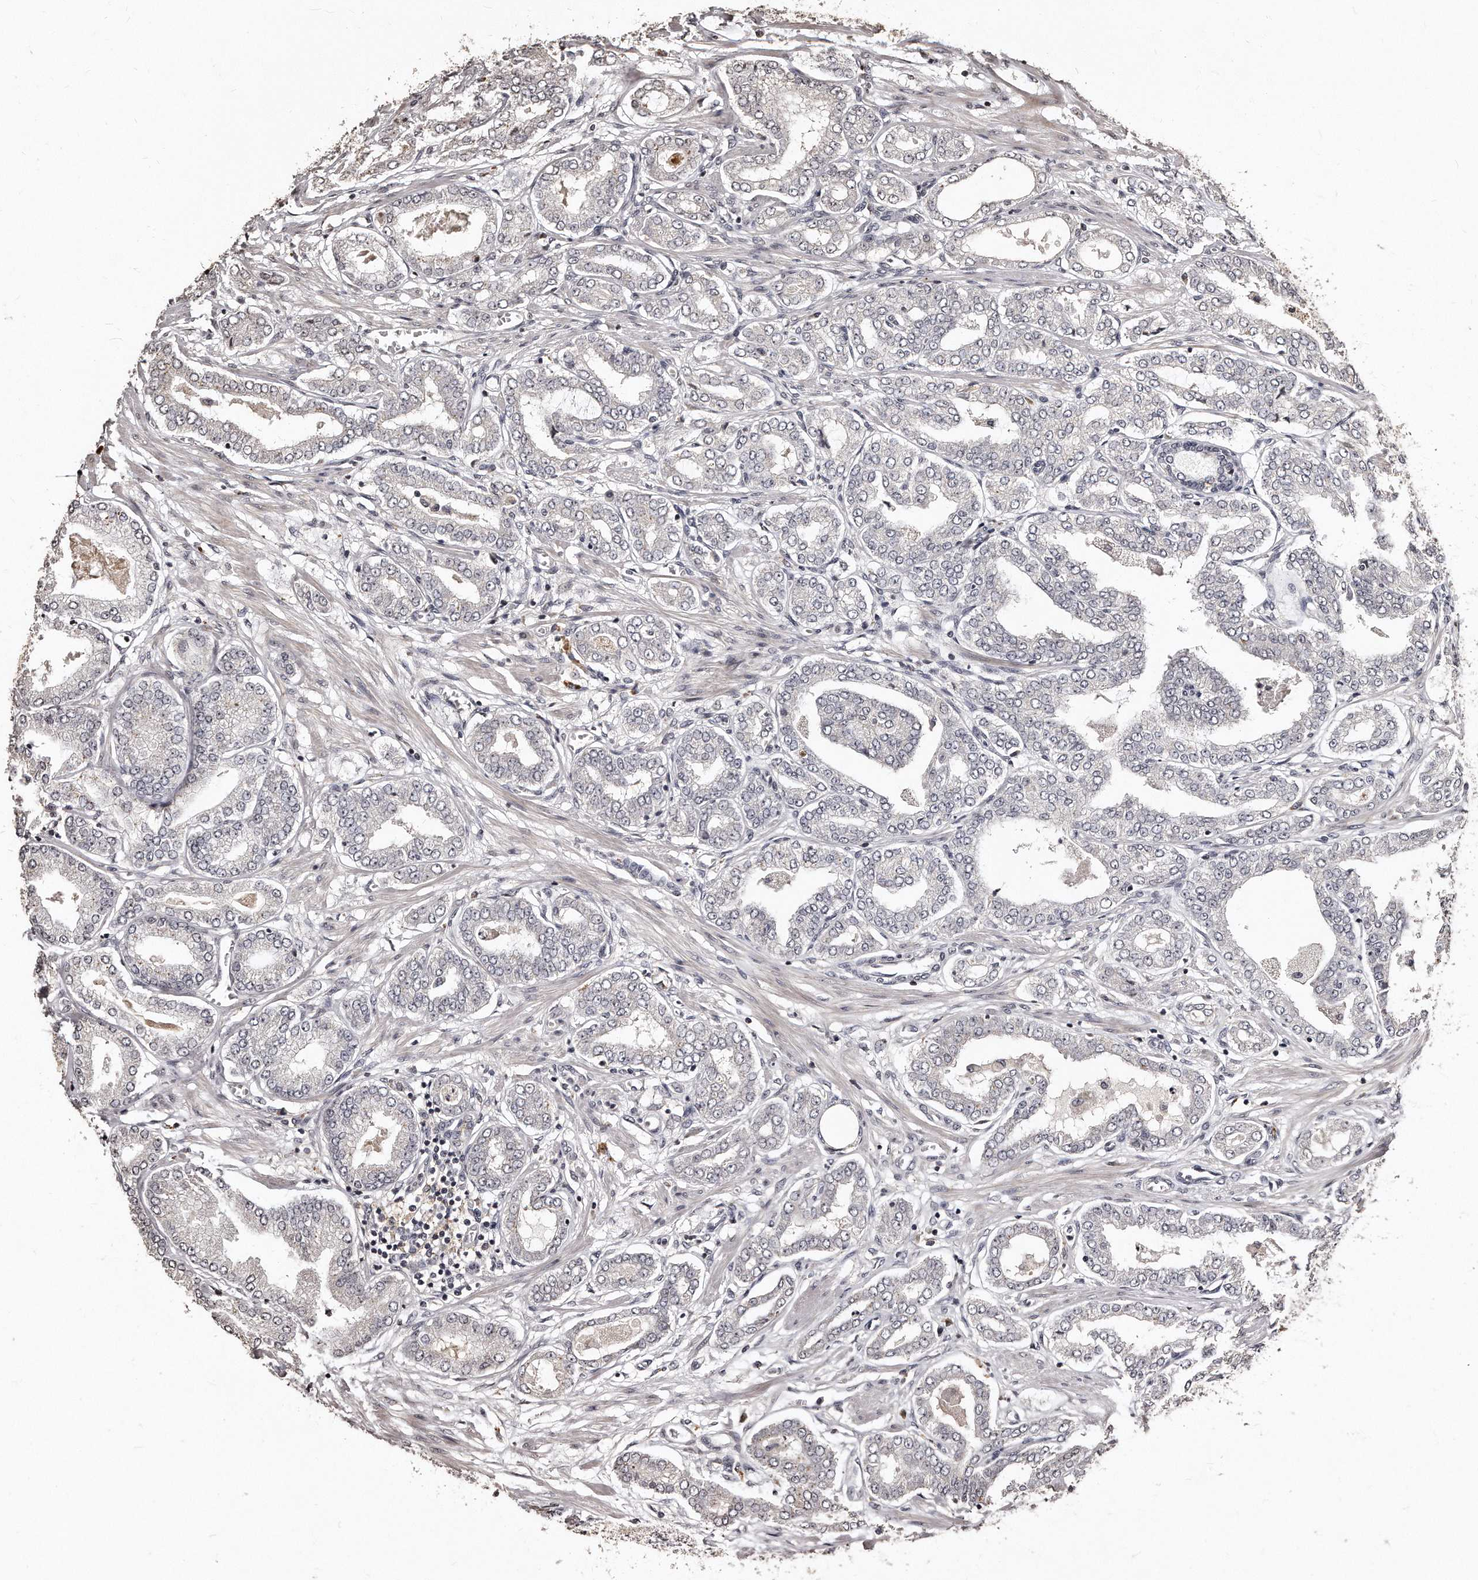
{"staining": {"intensity": "negative", "quantity": "none", "location": "none"}, "tissue": "prostate cancer", "cell_type": "Tumor cells", "image_type": "cancer", "snomed": [{"axis": "morphology", "description": "Adenocarcinoma, Low grade"}, {"axis": "topography", "description": "Prostate"}], "caption": "Immunohistochemistry histopathology image of neoplastic tissue: human prostate cancer (adenocarcinoma (low-grade)) stained with DAB shows no significant protein expression in tumor cells.", "gene": "TSHR", "patient": {"sex": "male", "age": 63}}